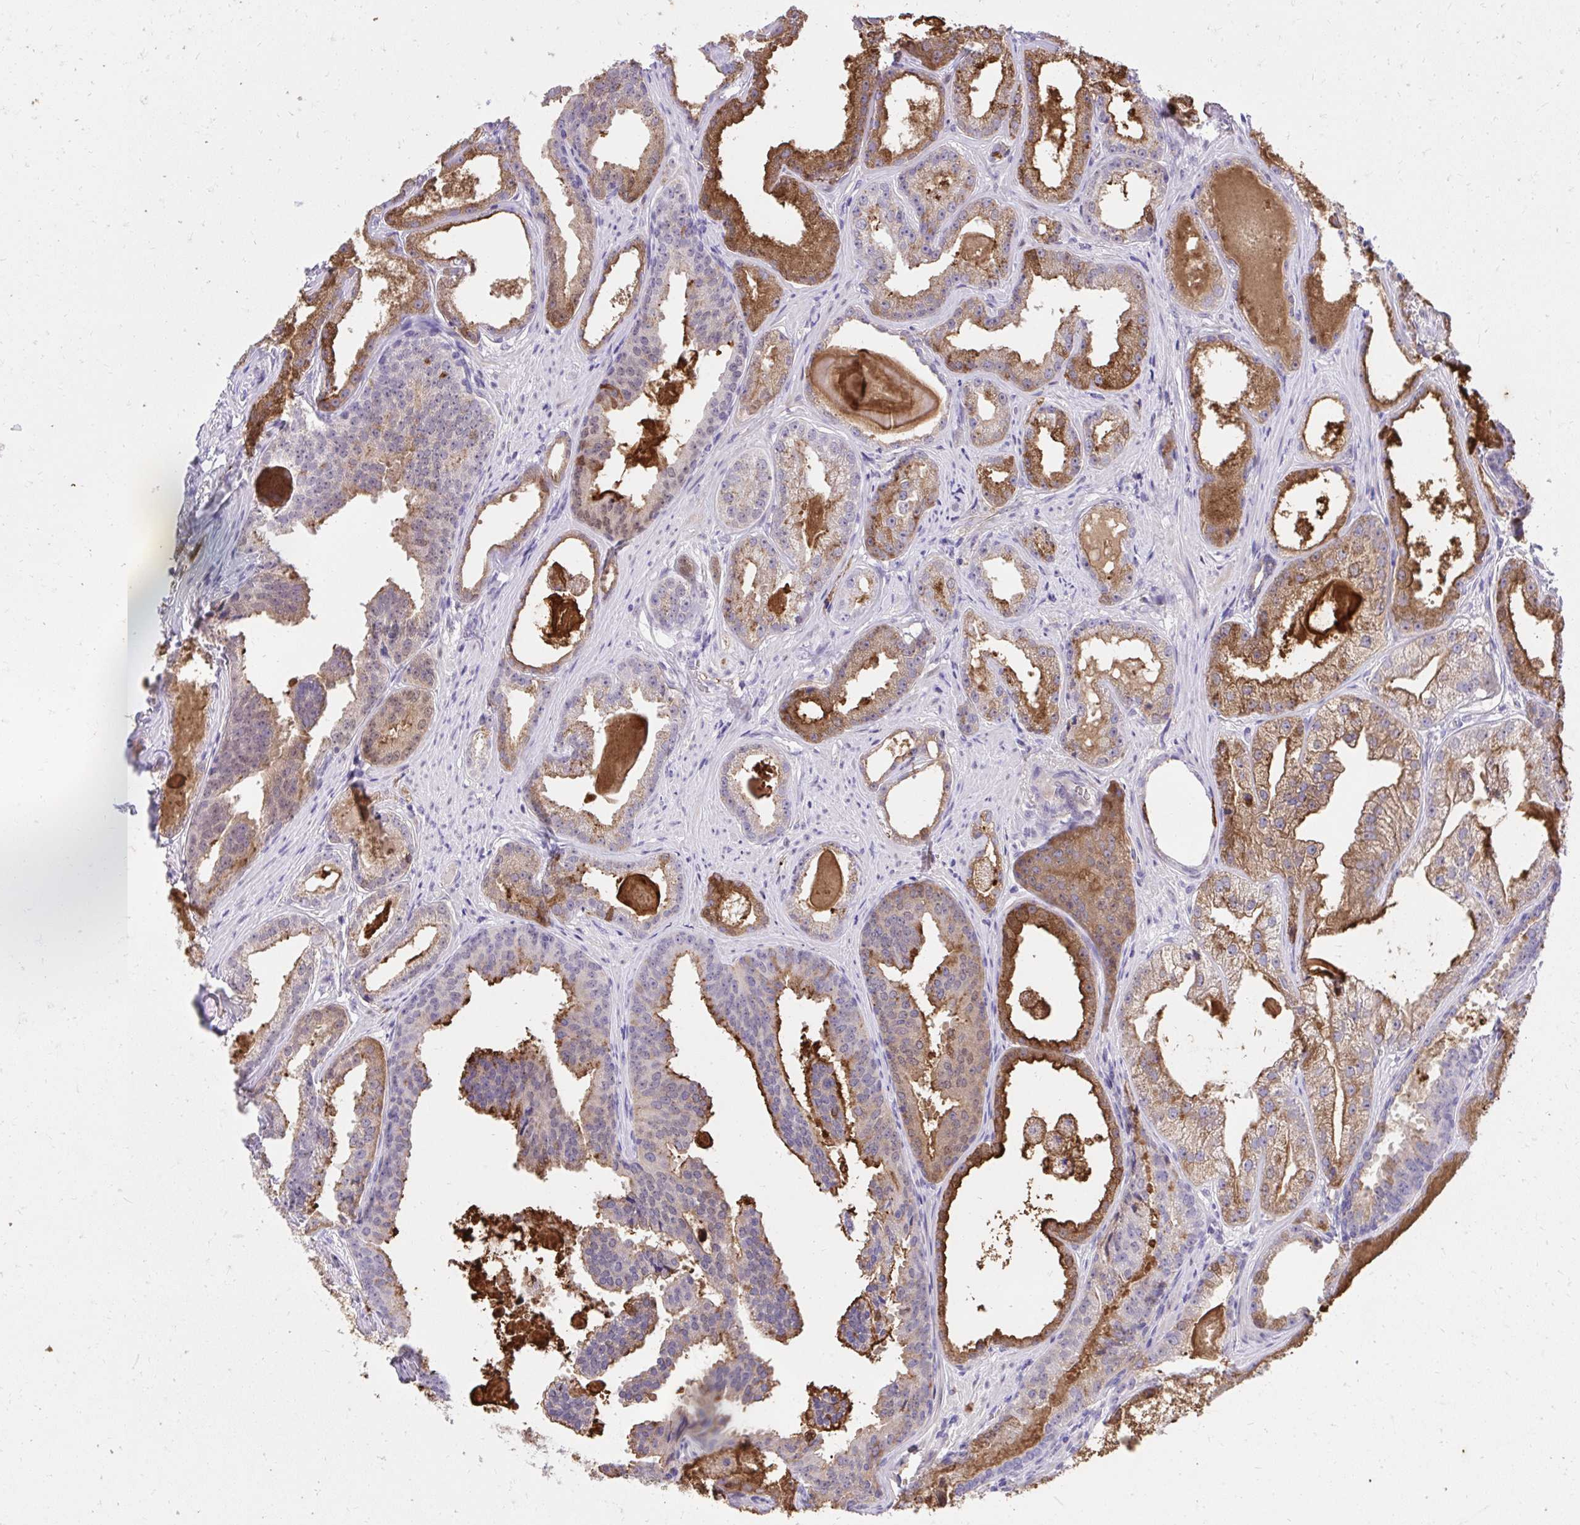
{"staining": {"intensity": "moderate", "quantity": "25%-75%", "location": "cytoplasmic/membranous"}, "tissue": "prostate cancer", "cell_type": "Tumor cells", "image_type": "cancer", "snomed": [{"axis": "morphology", "description": "Adenocarcinoma, Low grade"}, {"axis": "topography", "description": "Prostate"}], "caption": "An image of human prostate cancer (adenocarcinoma (low-grade)) stained for a protein shows moderate cytoplasmic/membranous brown staining in tumor cells. Nuclei are stained in blue.", "gene": "KLK1", "patient": {"sex": "male", "age": 65}}